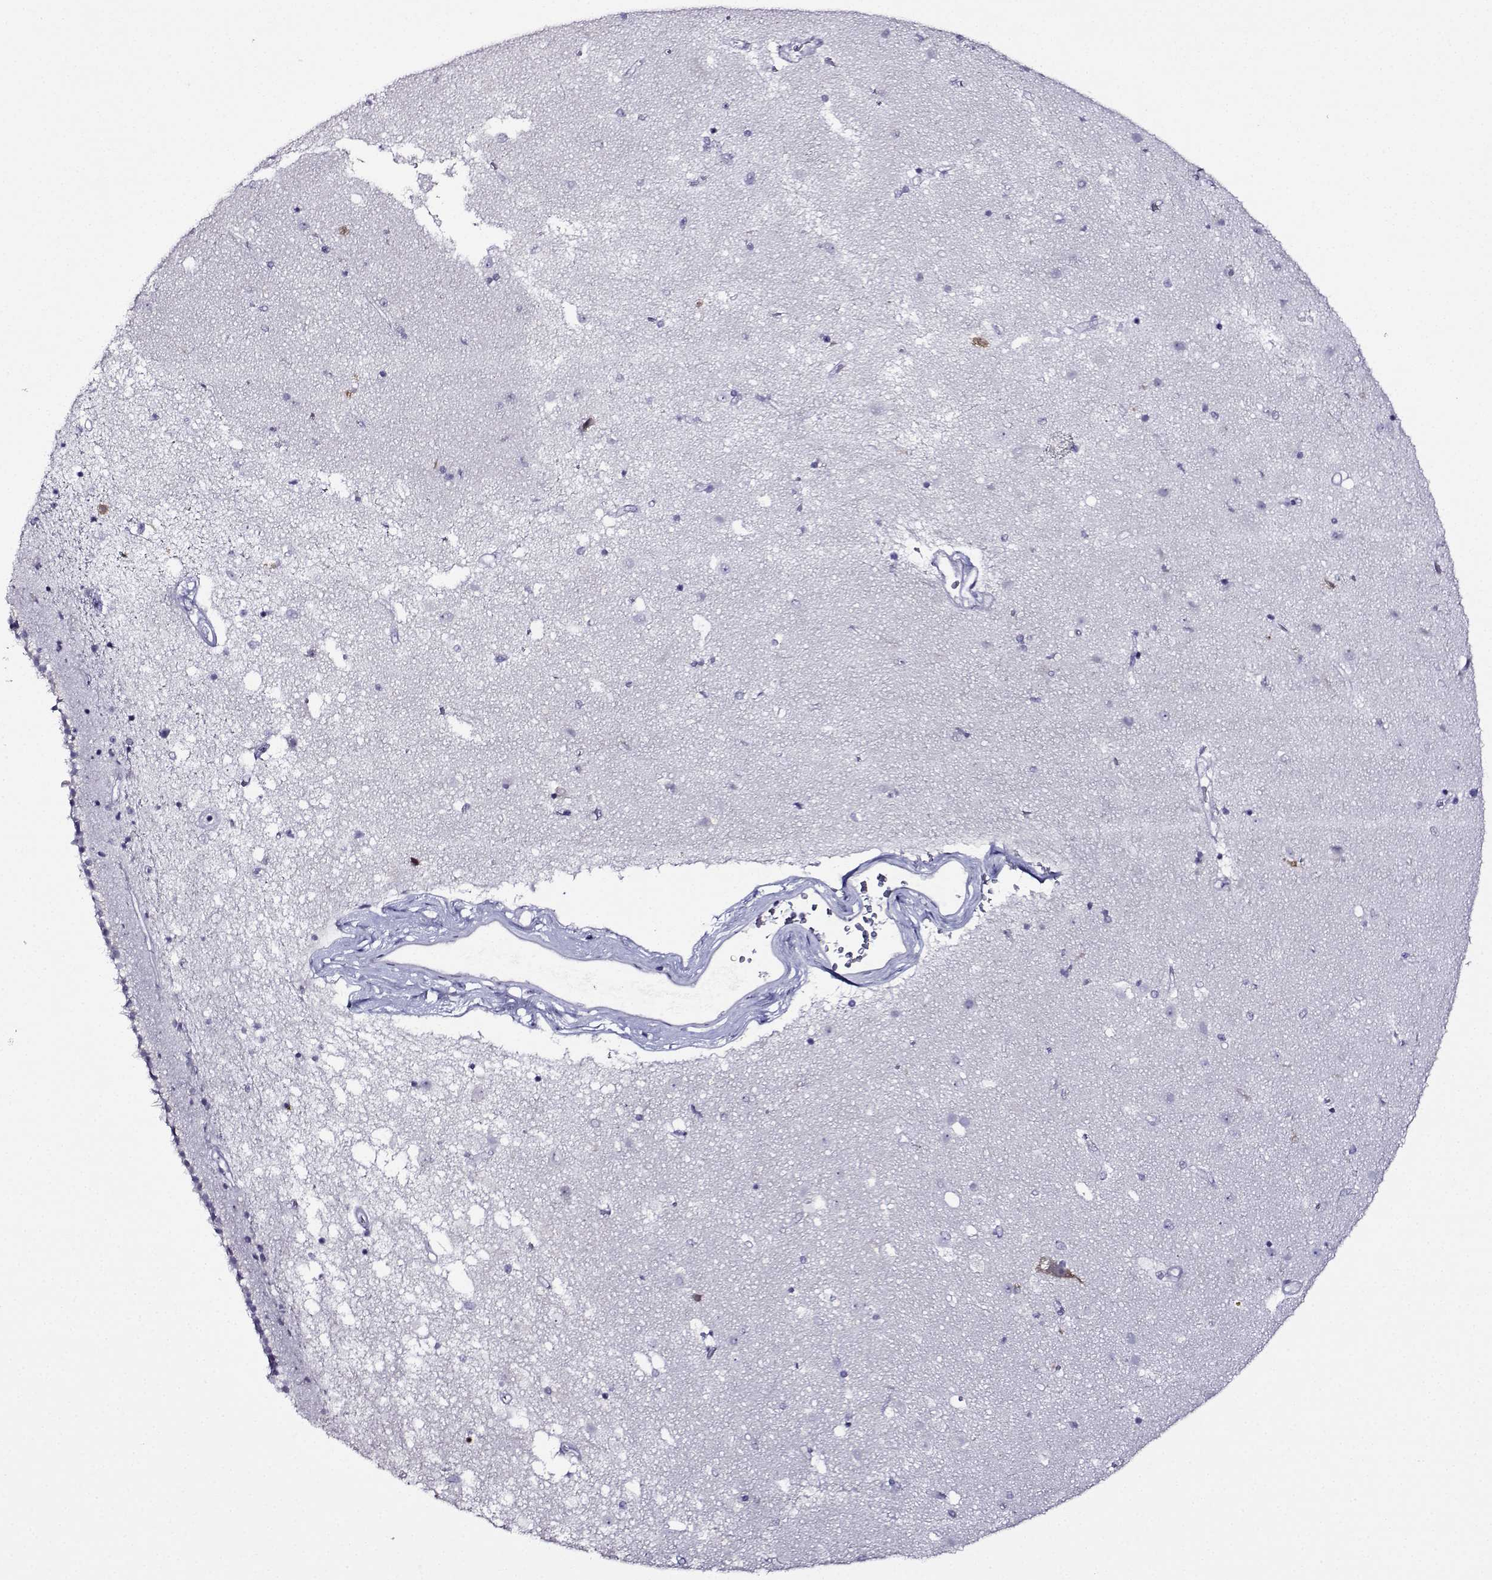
{"staining": {"intensity": "negative", "quantity": "none", "location": "none"}, "tissue": "caudate", "cell_type": "Glial cells", "image_type": "normal", "snomed": [{"axis": "morphology", "description": "Normal tissue, NOS"}, {"axis": "topography", "description": "Lateral ventricle wall"}], "caption": "This is an immunohistochemistry (IHC) micrograph of normal human caudate. There is no positivity in glial cells.", "gene": "FBXO24", "patient": {"sex": "female", "age": 71}}